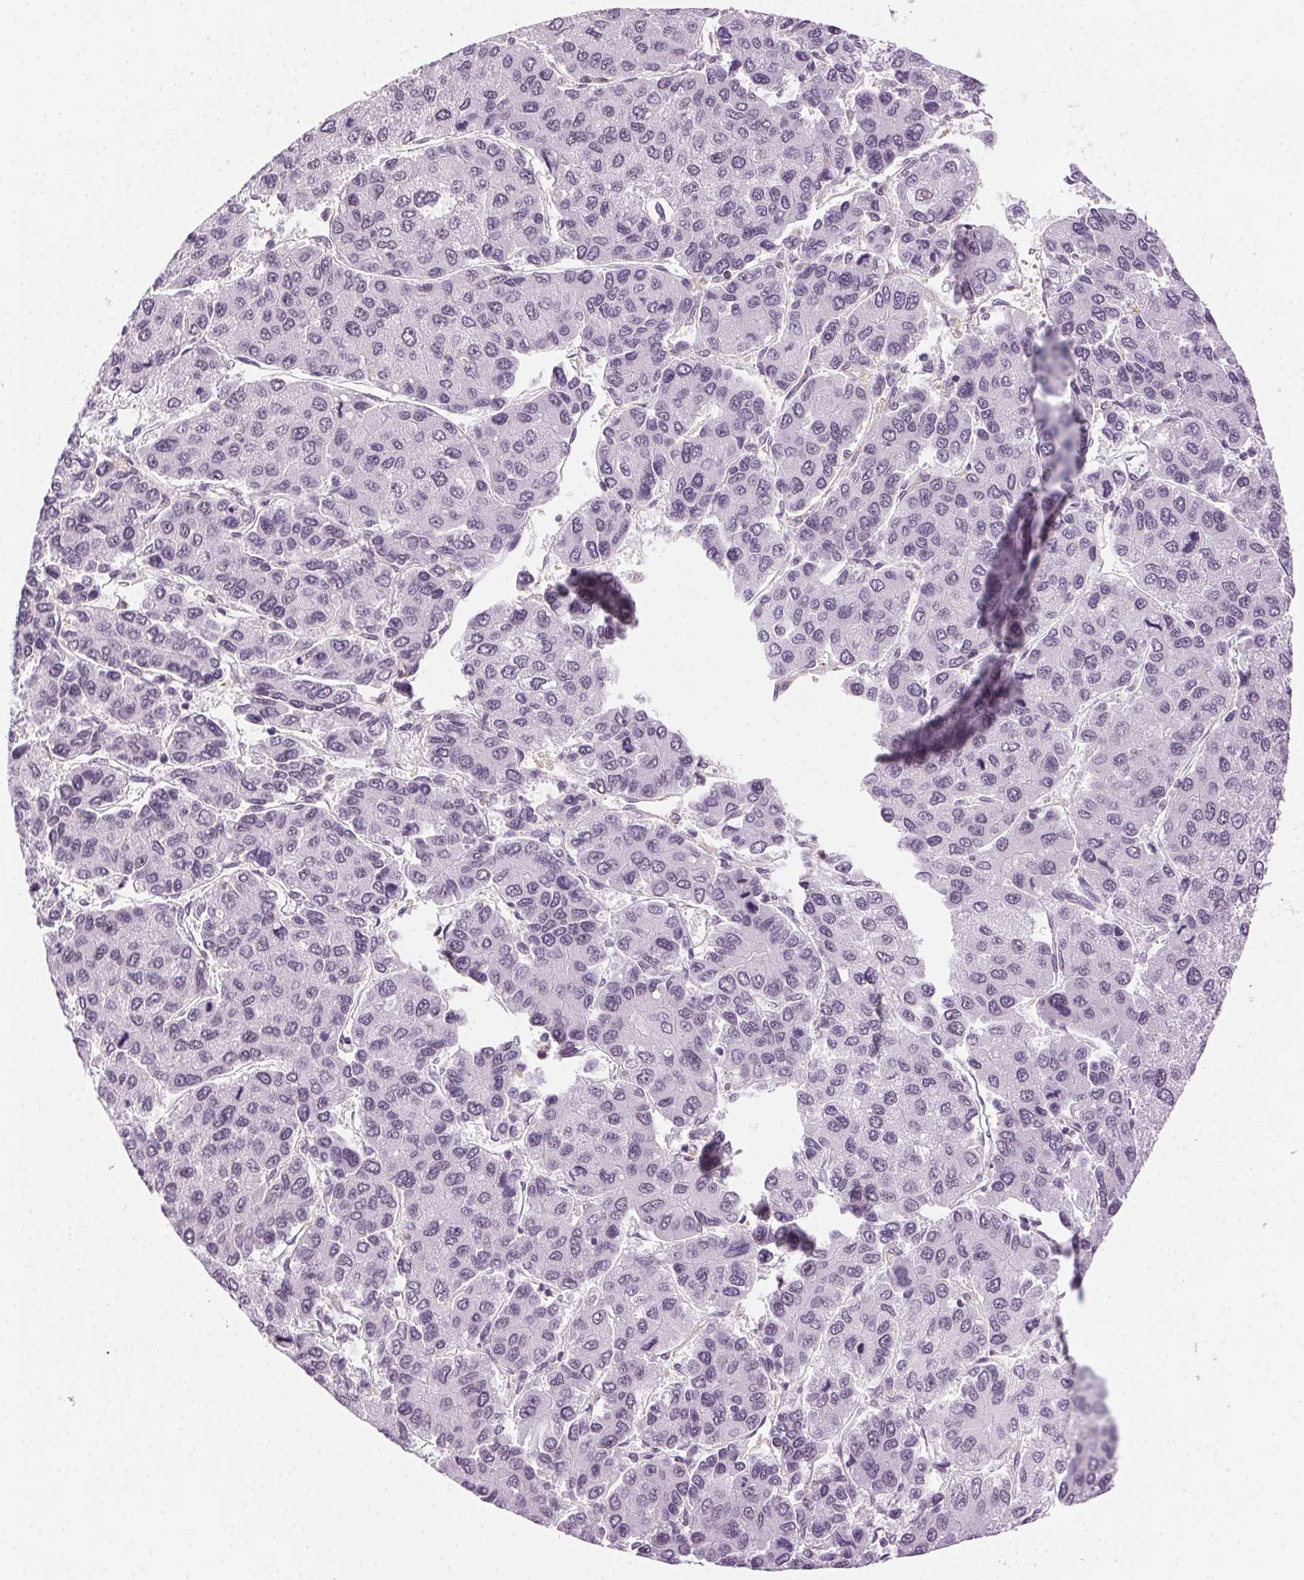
{"staining": {"intensity": "negative", "quantity": "none", "location": "none"}, "tissue": "liver cancer", "cell_type": "Tumor cells", "image_type": "cancer", "snomed": [{"axis": "morphology", "description": "Carcinoma, Hepatocellular, NOS"}, {"axis": "topography", "description": "Liver"}], "caption": "There is no significant positivity in tumor cells of liver cancer.", "gene": "AIF1L", "patient": {"sex": "female", "age": 66}}